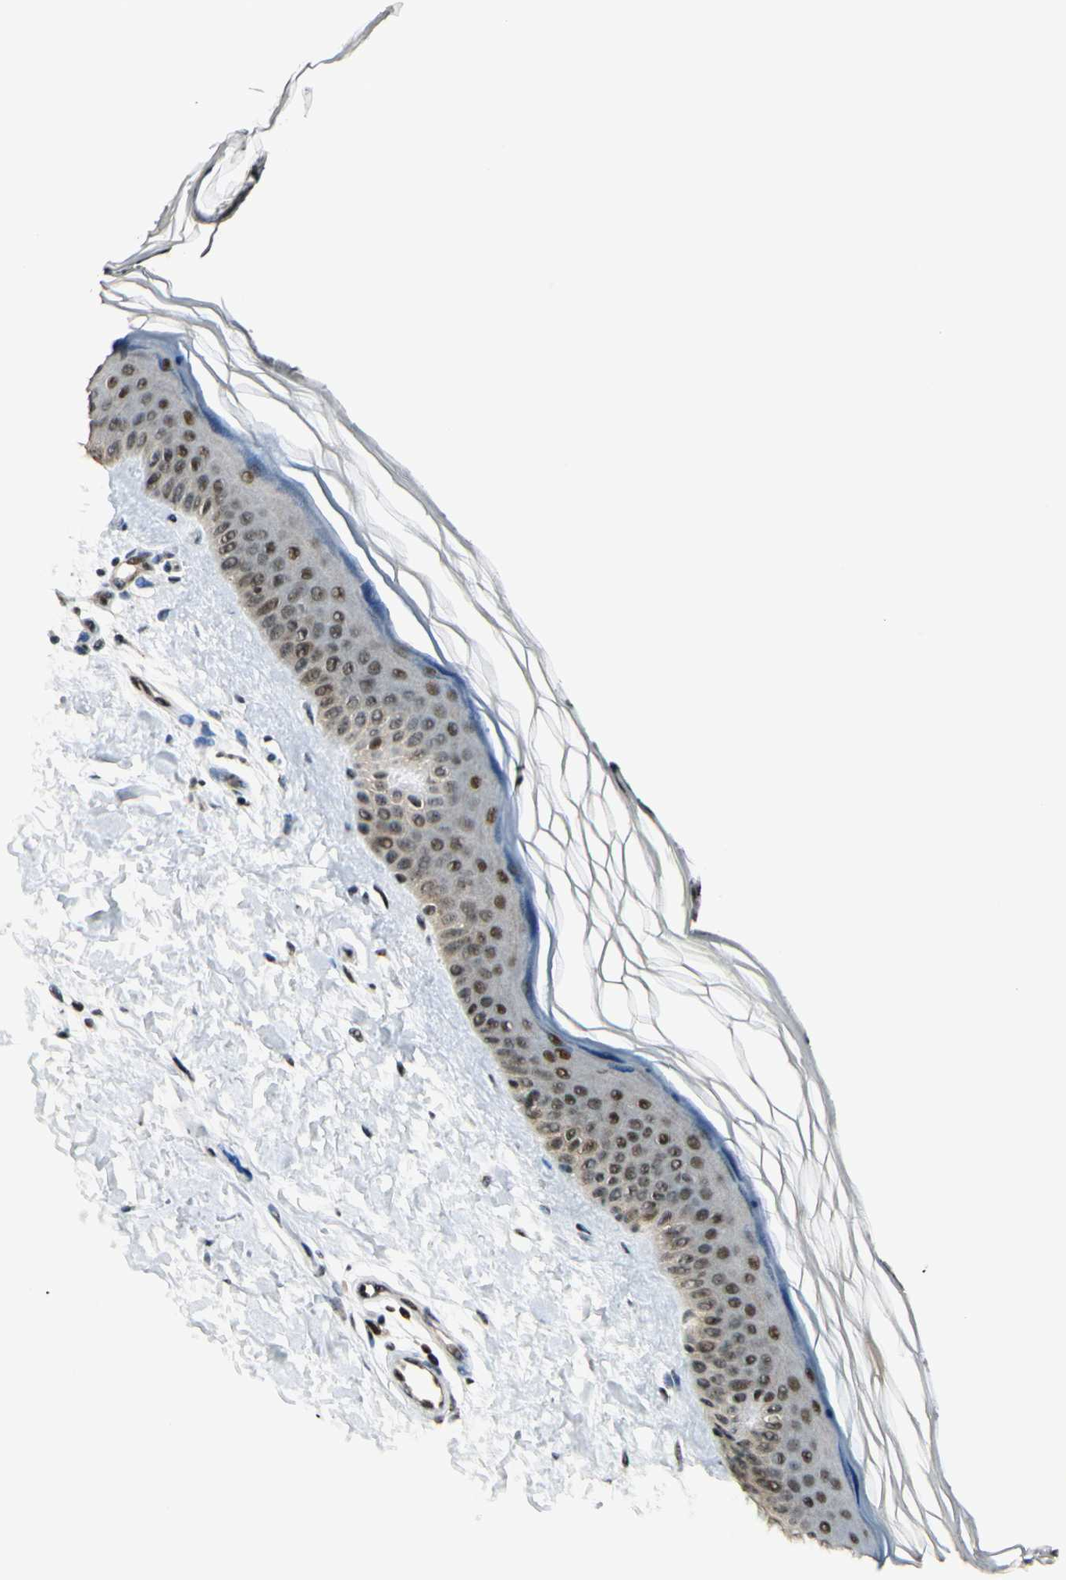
{"staining": {"intensity": "strong", "quantity": "<25%", "location": "nuclear"}, "tissue": "skin", "cell_type": "Fibroblasts", "image_type": "normal", "snomed": [{"axis": "morphology", "description": "Normal tissue, NOS"}, {"axis": "topography", "description": "Skin"}], "caption": "Protein positivity by IHC reveals strong nuclear staining in approximately <25% of fibroblasts in benign skin.", "gene": "DAXX", "patient": {"sex": "female", "age": 19}}